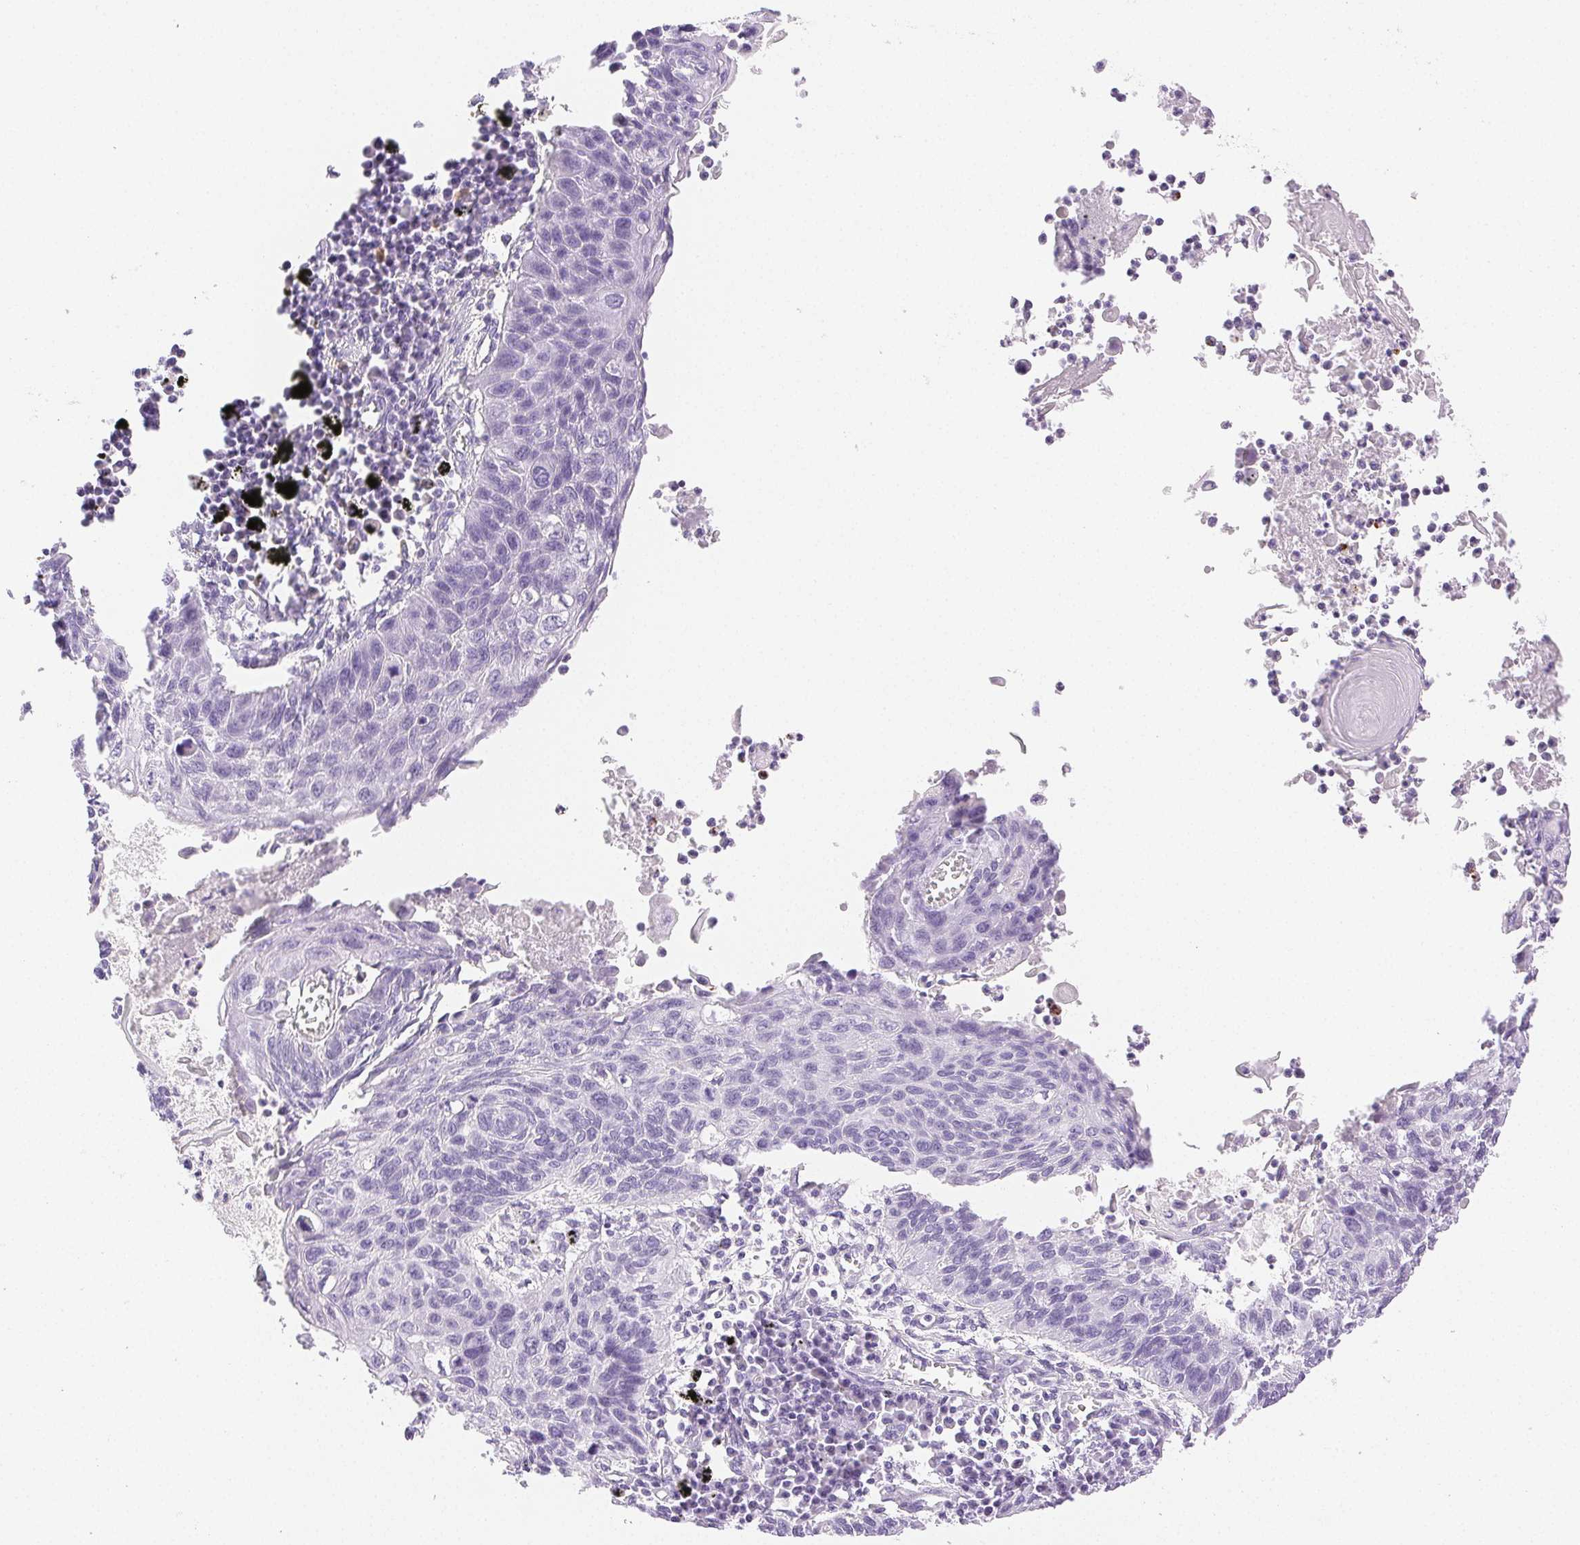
{"staining": {"intensity": "negative", "quantity": "none", "location": "none"}, "tissue": "lung cancer", "cell_type": "Tumor cells", "image_type": "cancer", "snomed": [{"axis": "morphology", "description": "Squamous cell carcinoma, NOS"}, {"axis": "topography", "description": "Lung"}], "caption": "Immunohistochemistry micrograph of neoplastic tissue: lung cancer stained with DAB shows no significant protein staining in tumor cells. (Stains: DAB (3,3'-diaminobenzidine) IHC with hematoxylin counter stain, Microscopy: brightfield microscopy at high magnification).", "gene": "SPACA4", "patient": {"sex": "male", "age": 78}}